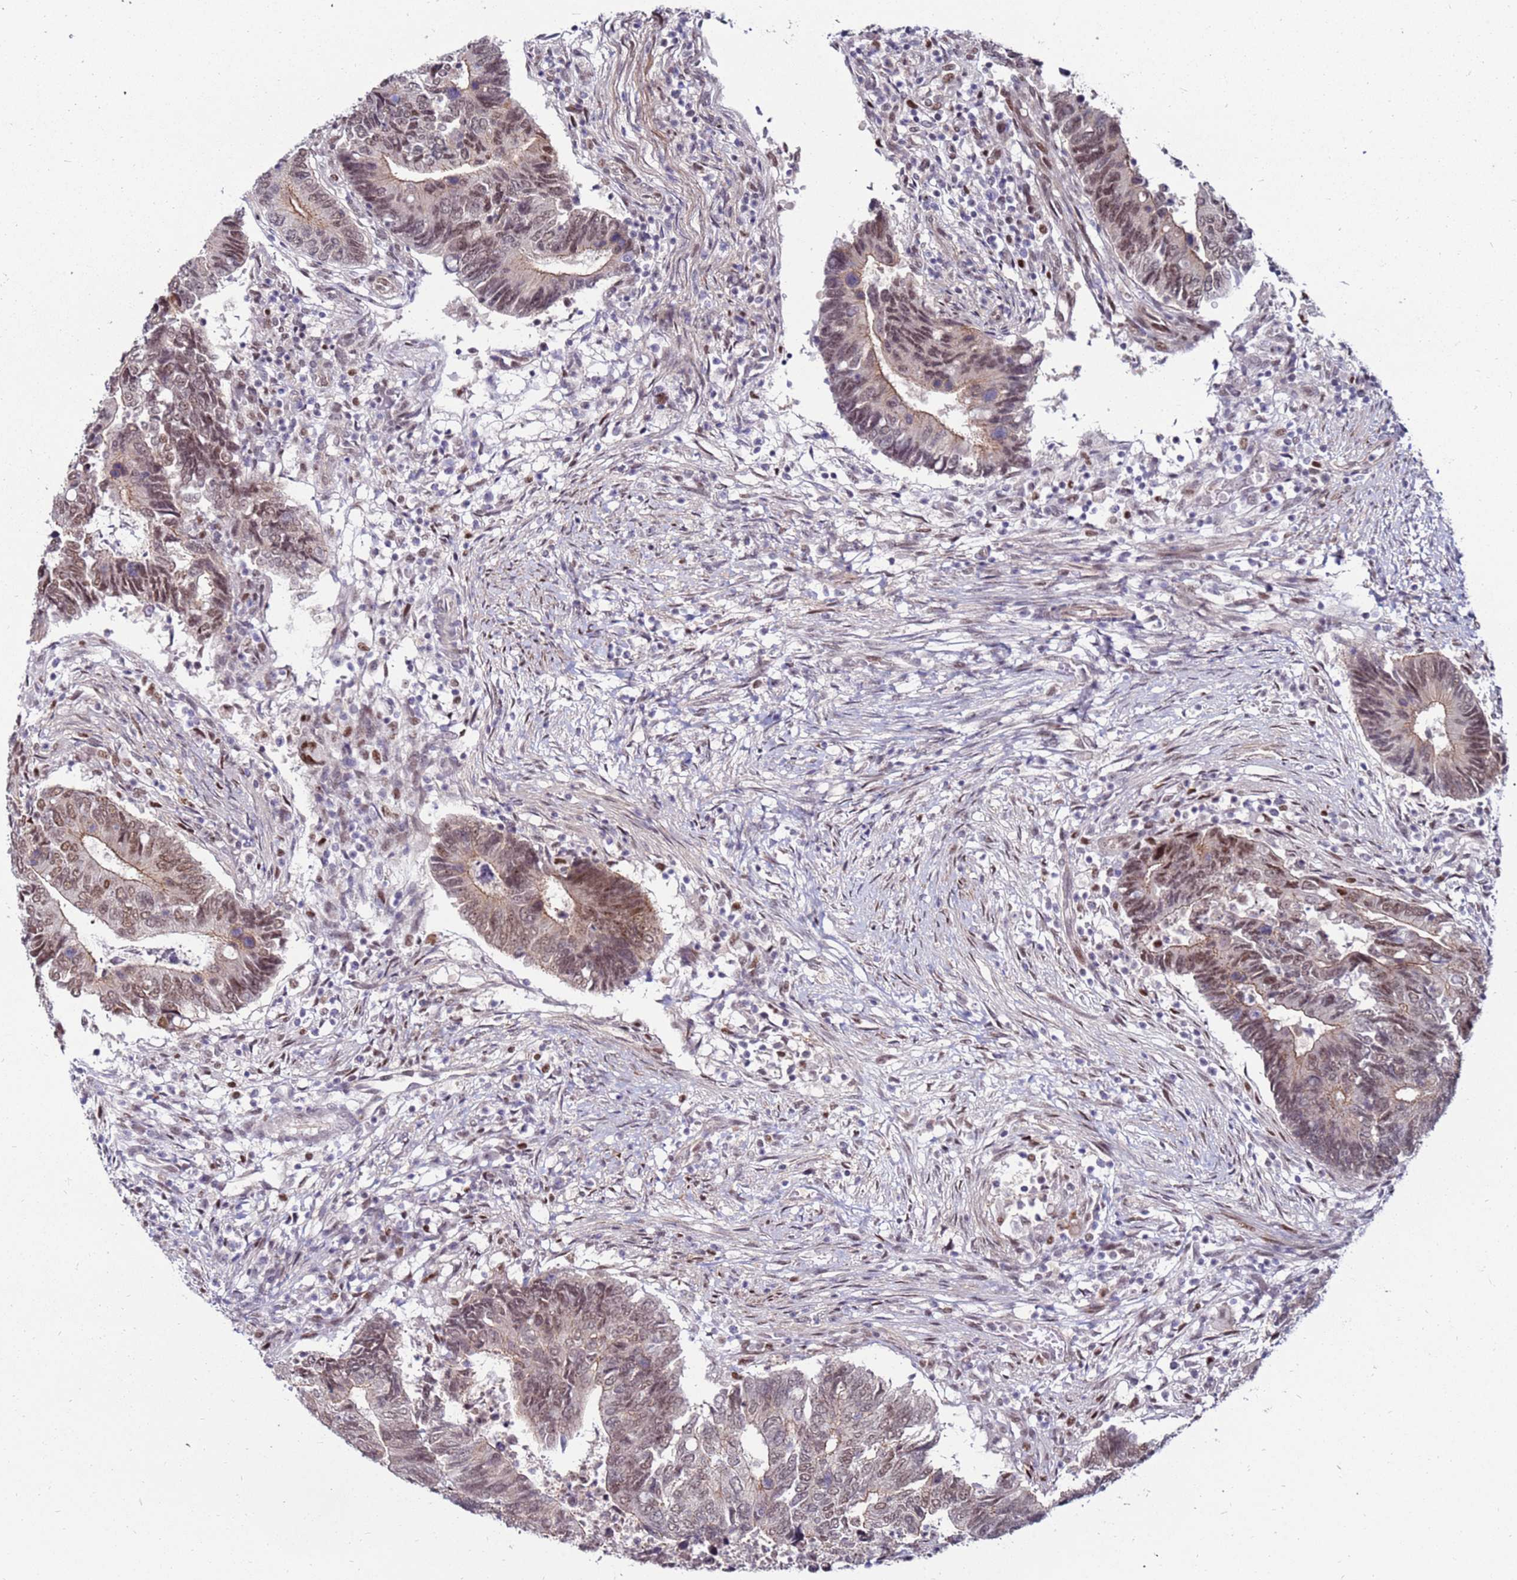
{"staining": {"intensity": "weak", "quantity": ">75%", "location": "cytoplasmic/membranous,nuclear"}, "tissue": "colorectal cancer", "cell_type": "Tumor cells", "image_type": "cancer", "snomed": [{"axis": "morphology", "description": "Adenocarcinoma, NOS"}, {"axis": "topography", "description": "Colon"}], "caption": "Immunohistochemistry (IHC) of adenocarcinoma (colorectal) demonstrates low levels of weak cytoplasmic/membranous and nuclear staining in about >75% of tumor cells.", "gene": "KPNA4", "patient": {"sex": "male", "age": 87}}